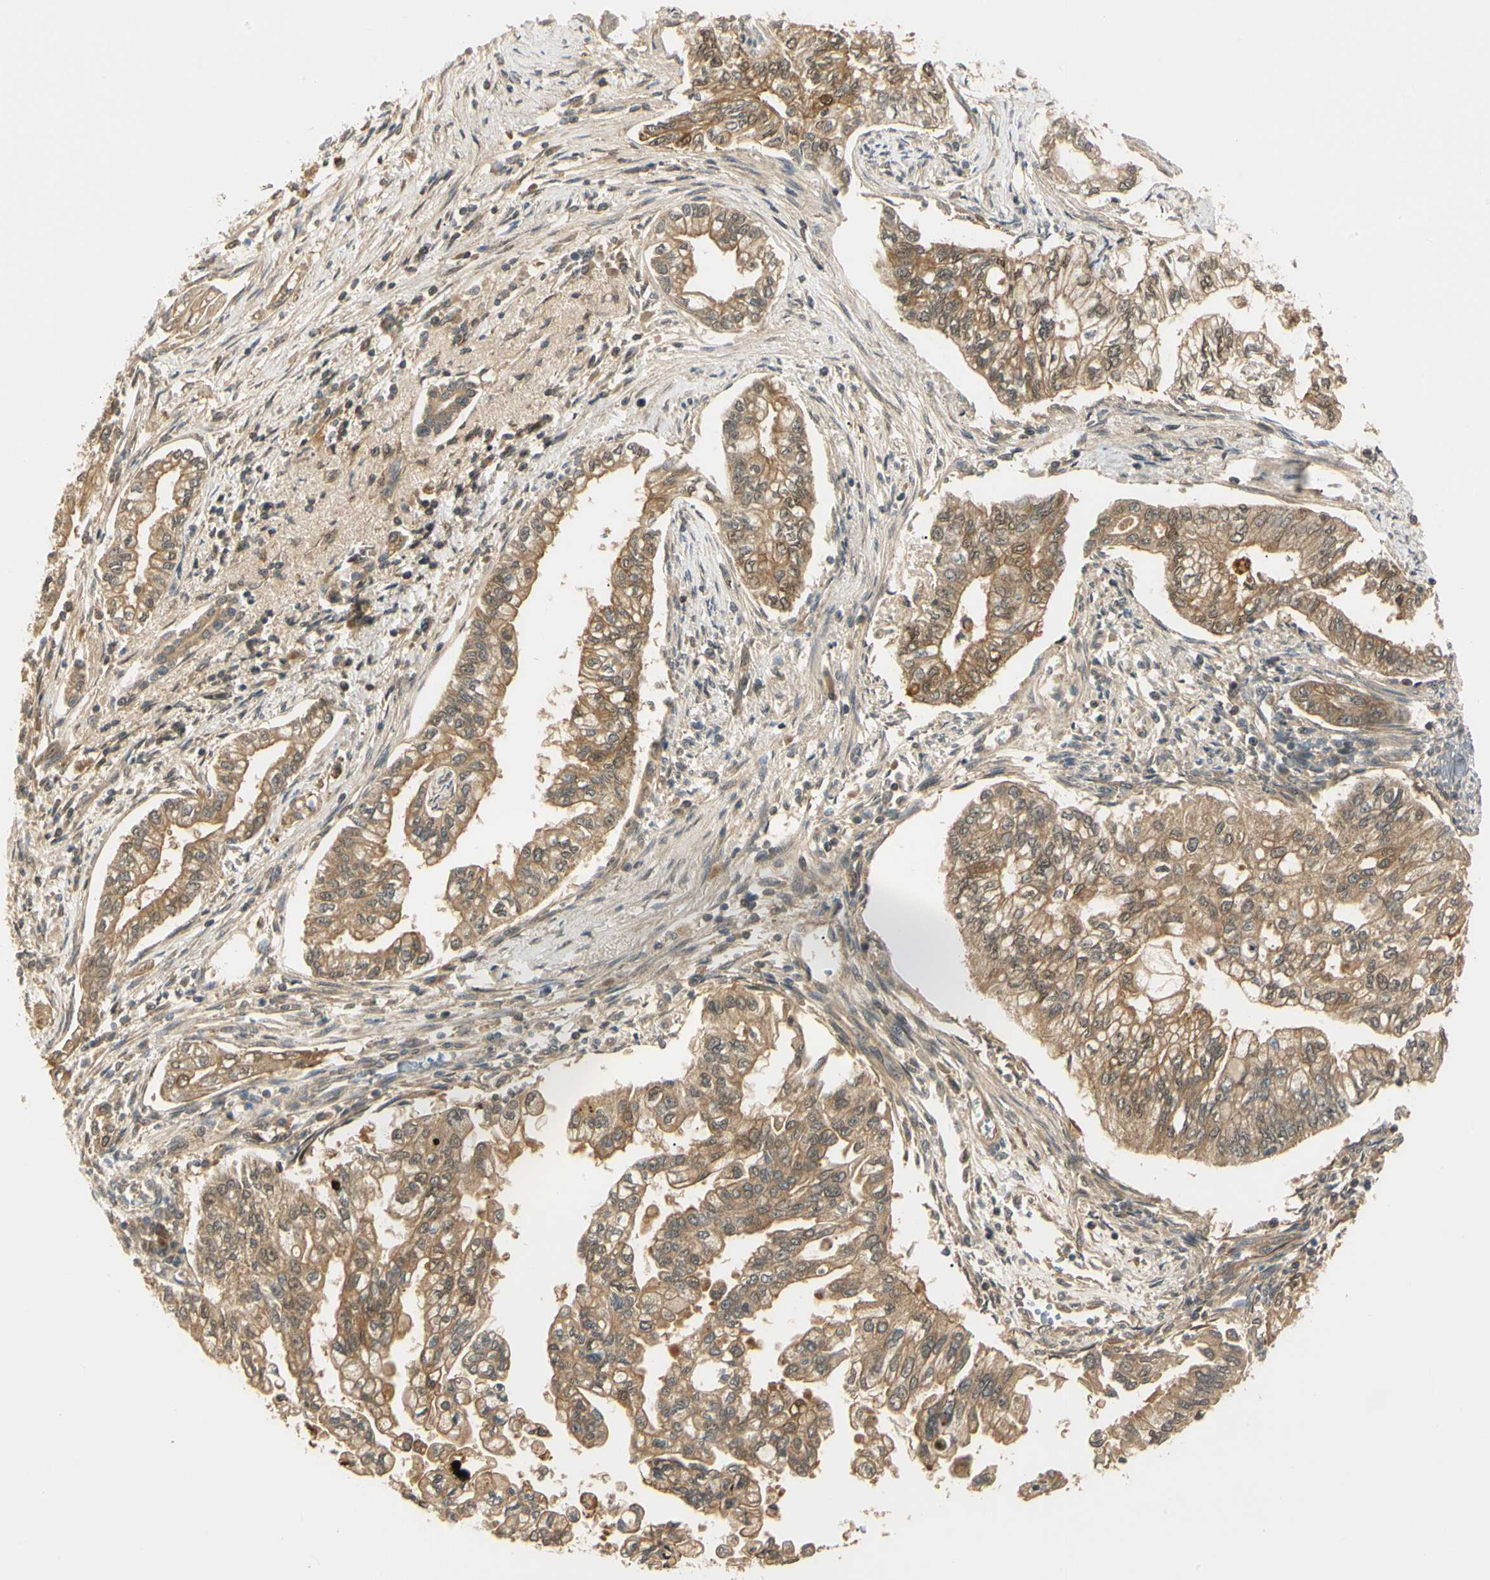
{"staining": {"intensity": "moderate", "quantity": ">75%", "location": "cytoplasmic/membranous"}, "tissue": "pancreatic cancer", "cell_type": "Tumor cells", "image_type": "cancer", "snomed": [{"axis": "morphology", "description": "Normal tissue, NOS"}, {"axis": "topography", "description": "Pancreas"}], "caption": "IHC staining of pancreatic cancer, which displays medium levels of moderate cytoplasmic/membranous positivity in about >75% of tumor cells indicating moderate cytoplasmic/membranous protein staining. The staining was performed using DAB (brown) for protein detection and nuclei were counterstained in hematoxylin (blue).", "gene": "UBE2Z", "patient": {"sex": "male", "age": 42}}